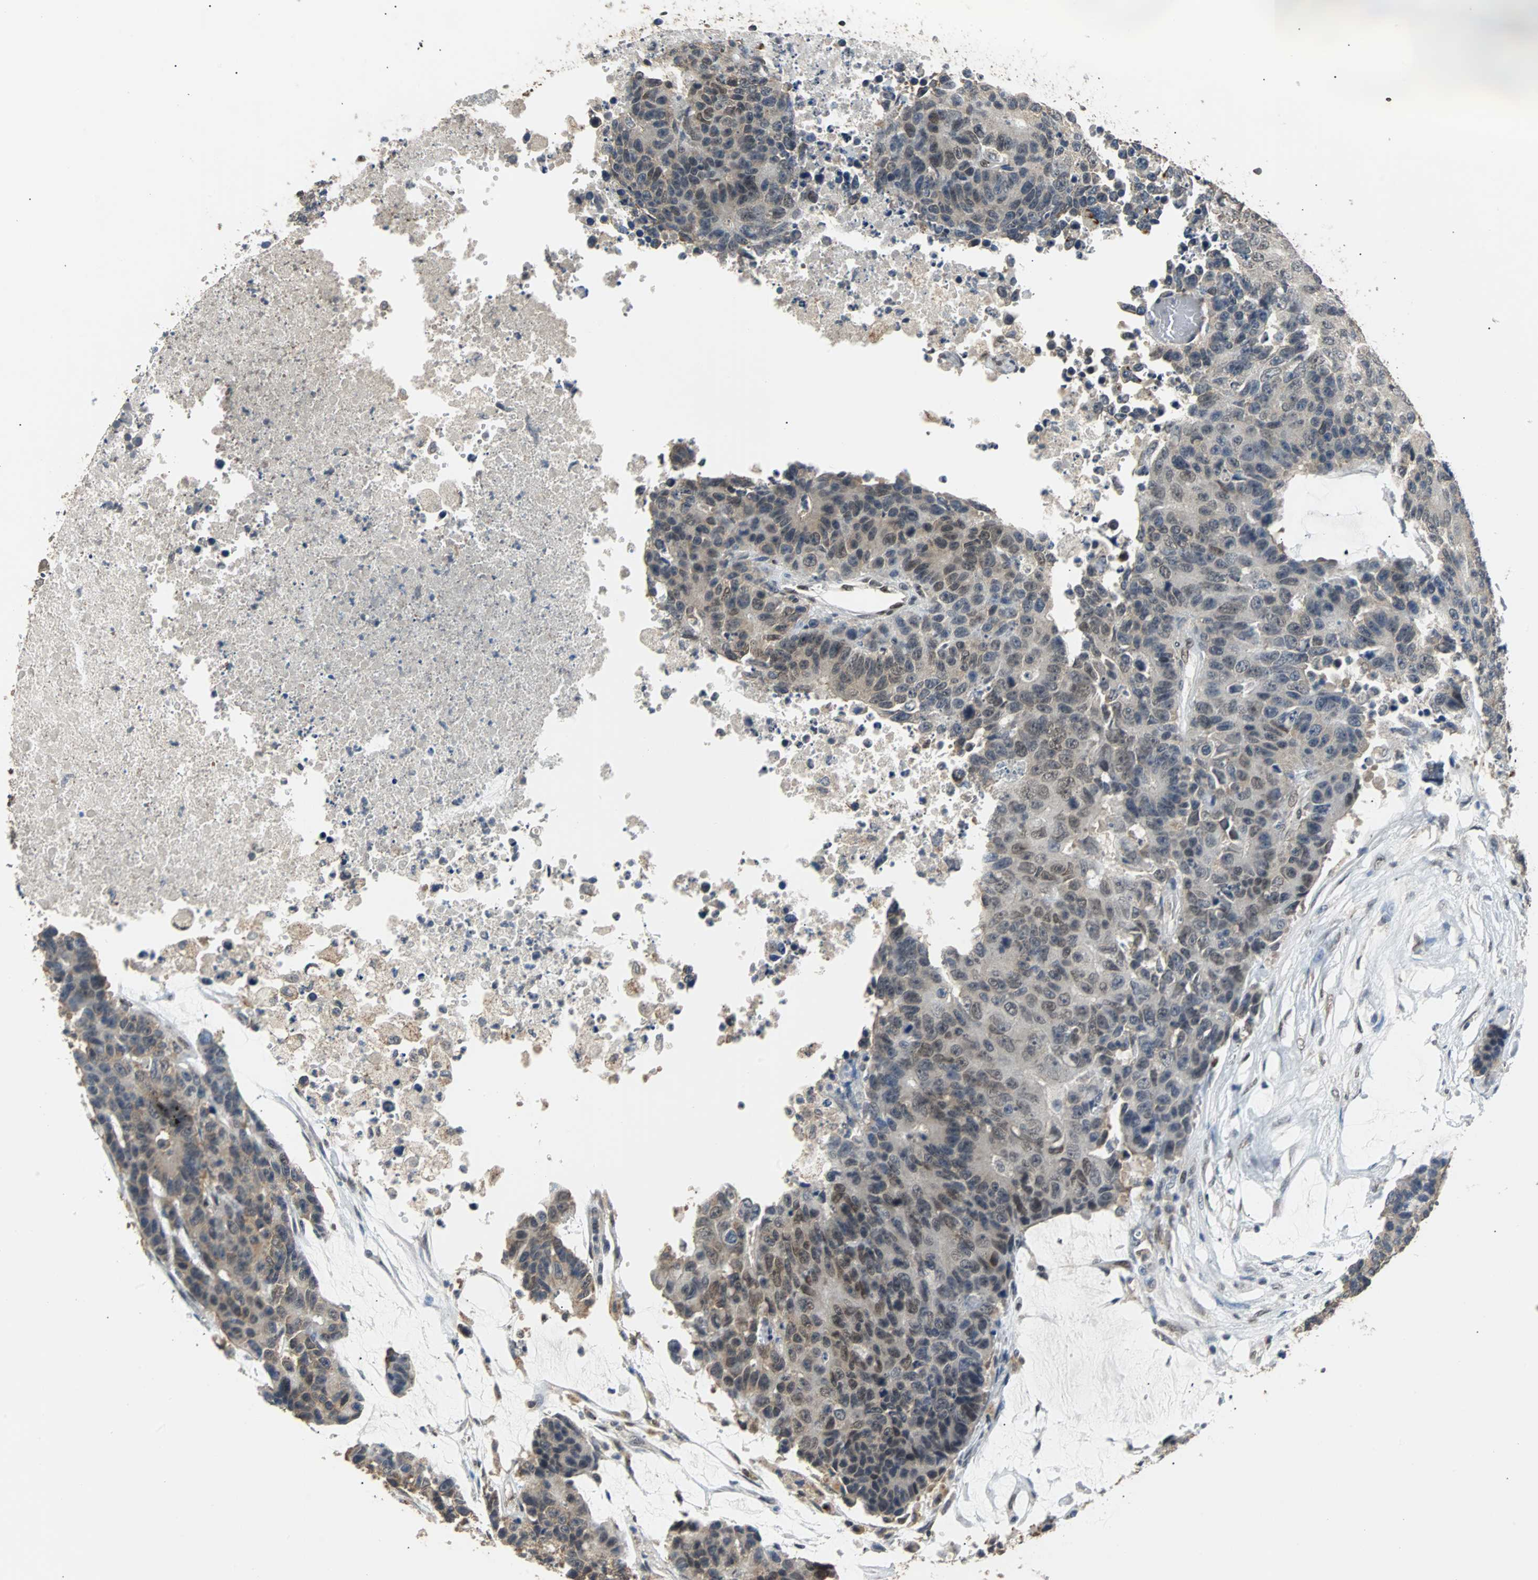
{"staining": {"intensity": "weak", "quantity": "<25%", "location": "cytoplasmic/membranous"}, "tissue": "colorectal cancer", "cell_type": "Tumor cells", "image_type": "cancer", "snomed": [{"axis": "morphology", "description": "Adenocarcinoma, NOS"}, {"axis": "topography", "description": "Colon"}], "caption": "Tumor cells are negative for protein expression in human colorectal cancer. Nuclei are stained in blue.", "gene": "PHC1", "patient": {"sex": "female", "age": 86}}